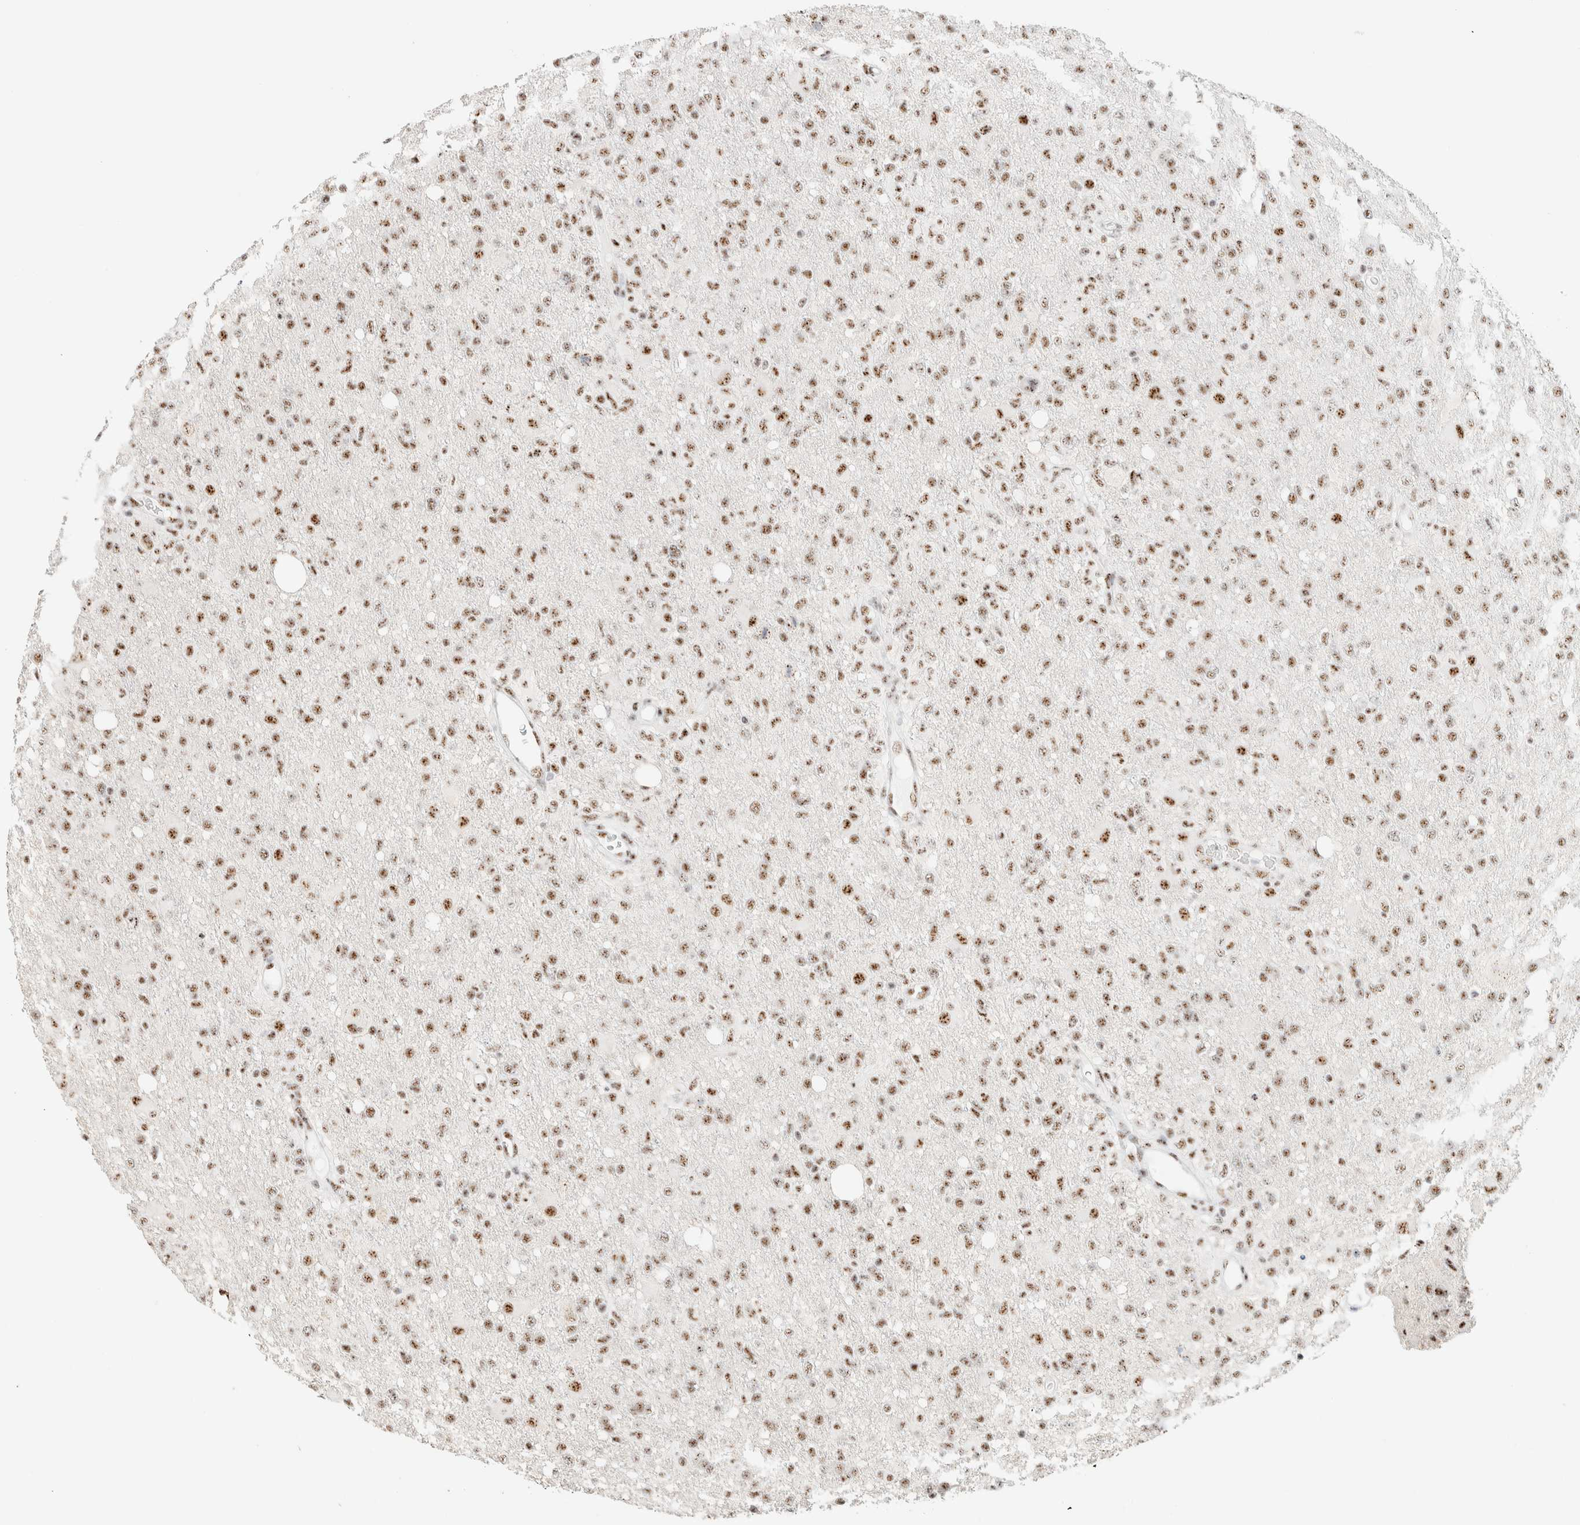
{"staining": {"intensity": "moderate", "quantity": ">75%", "location": "nuclear"}, "tissue": "glioma", "cell_type": "Tumor cells", "image_type": "cancer", "snomed": [{"axis": "morphology", "description": "Glioma, malignant, High grade"}, {"axis": "topography", "description": "Brain"}], "caption": "Moderate nuclear expression for a protein is present in approximately >75% of tumor cells of glioma using IHC.", "gene": "SON", "patient": {"sex": "female", "age": 57}}